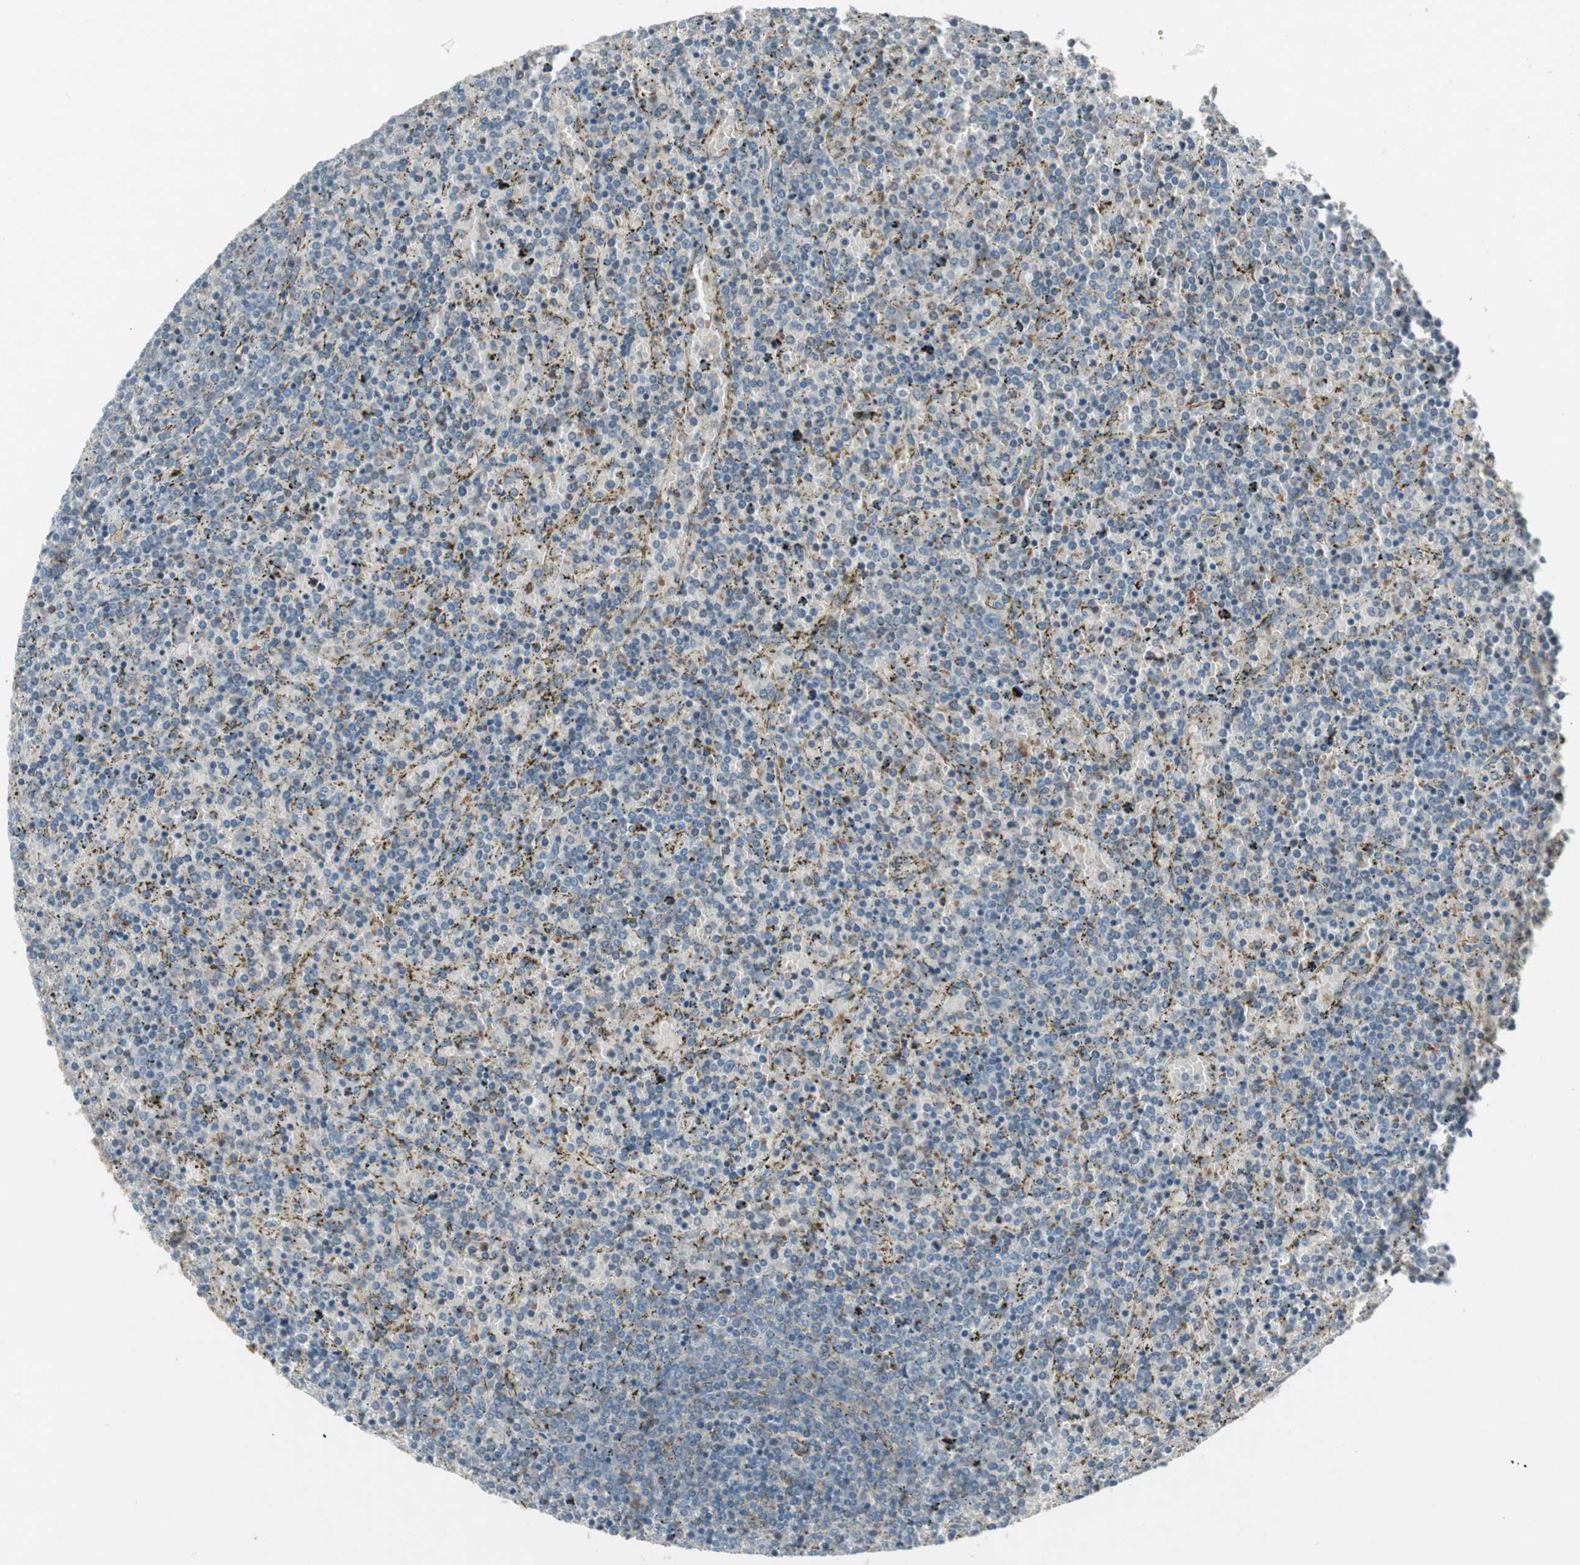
{"staining": {"intensity": "weak", "quantity": "<25%", "location": "cytoplasmic/membranous"}, "tissue": "lymphoma", "cell_type": "Tumor cells", "image_type": "cancer", "snomed": [{"axis": "morphology", "description": "Malignant lymphoma, non-Hodgkin's type, Low grade"}, {"axis": "topography", "description": "Spleen"}], "caption": "The histopathology image shows no significant expression in tumor cells of malignant lymphoma, non-Hodgkin's type (low-grade).", "gene": "PANK2", "patient": {"sex": "female", "age": 77}}